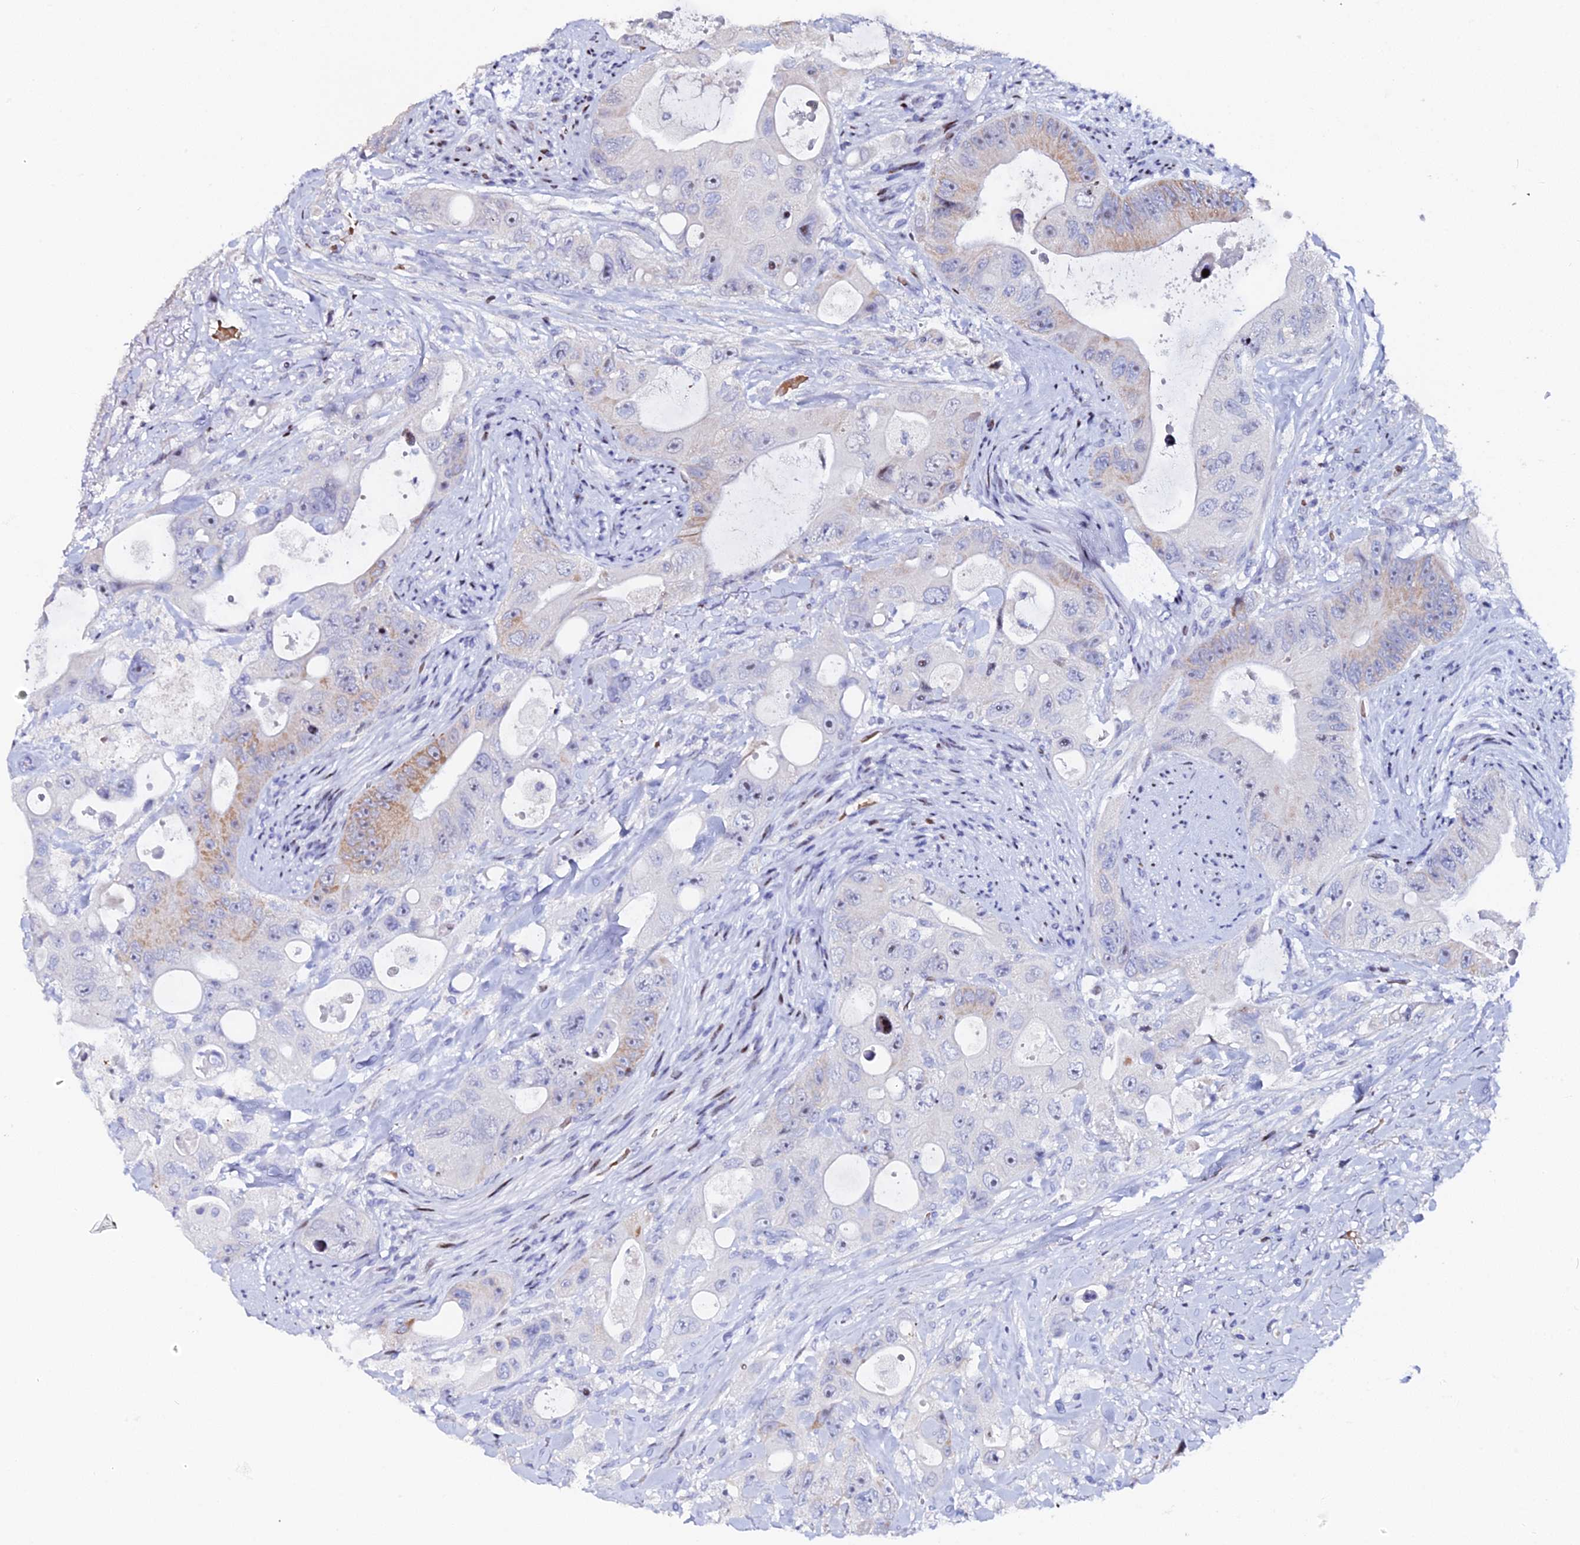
{"staining": {"intensity": "moderate", "quantity": "<25%", "location": "cytoplasmic/membranous"}, "tissue": "colorectal cancer", "cell_type": "Tumor cells", "image_type": "cancer", "snomed": [{"axis": "morphology", "description": "Adenocarcinoma, NOS"}, {"axis": "topography", "description": "Colon"}], "caption": "Colorectal adenocarcinoma was stained to show a protein in brown. There is low levels of moderate cytoplasmic/membranous expression in about <25% of tumor cells. The protein is shown in brown color, while the nuclei are stained blue.", "gene": "MYNN", "patient": {"sex": "female", "age": 46}}